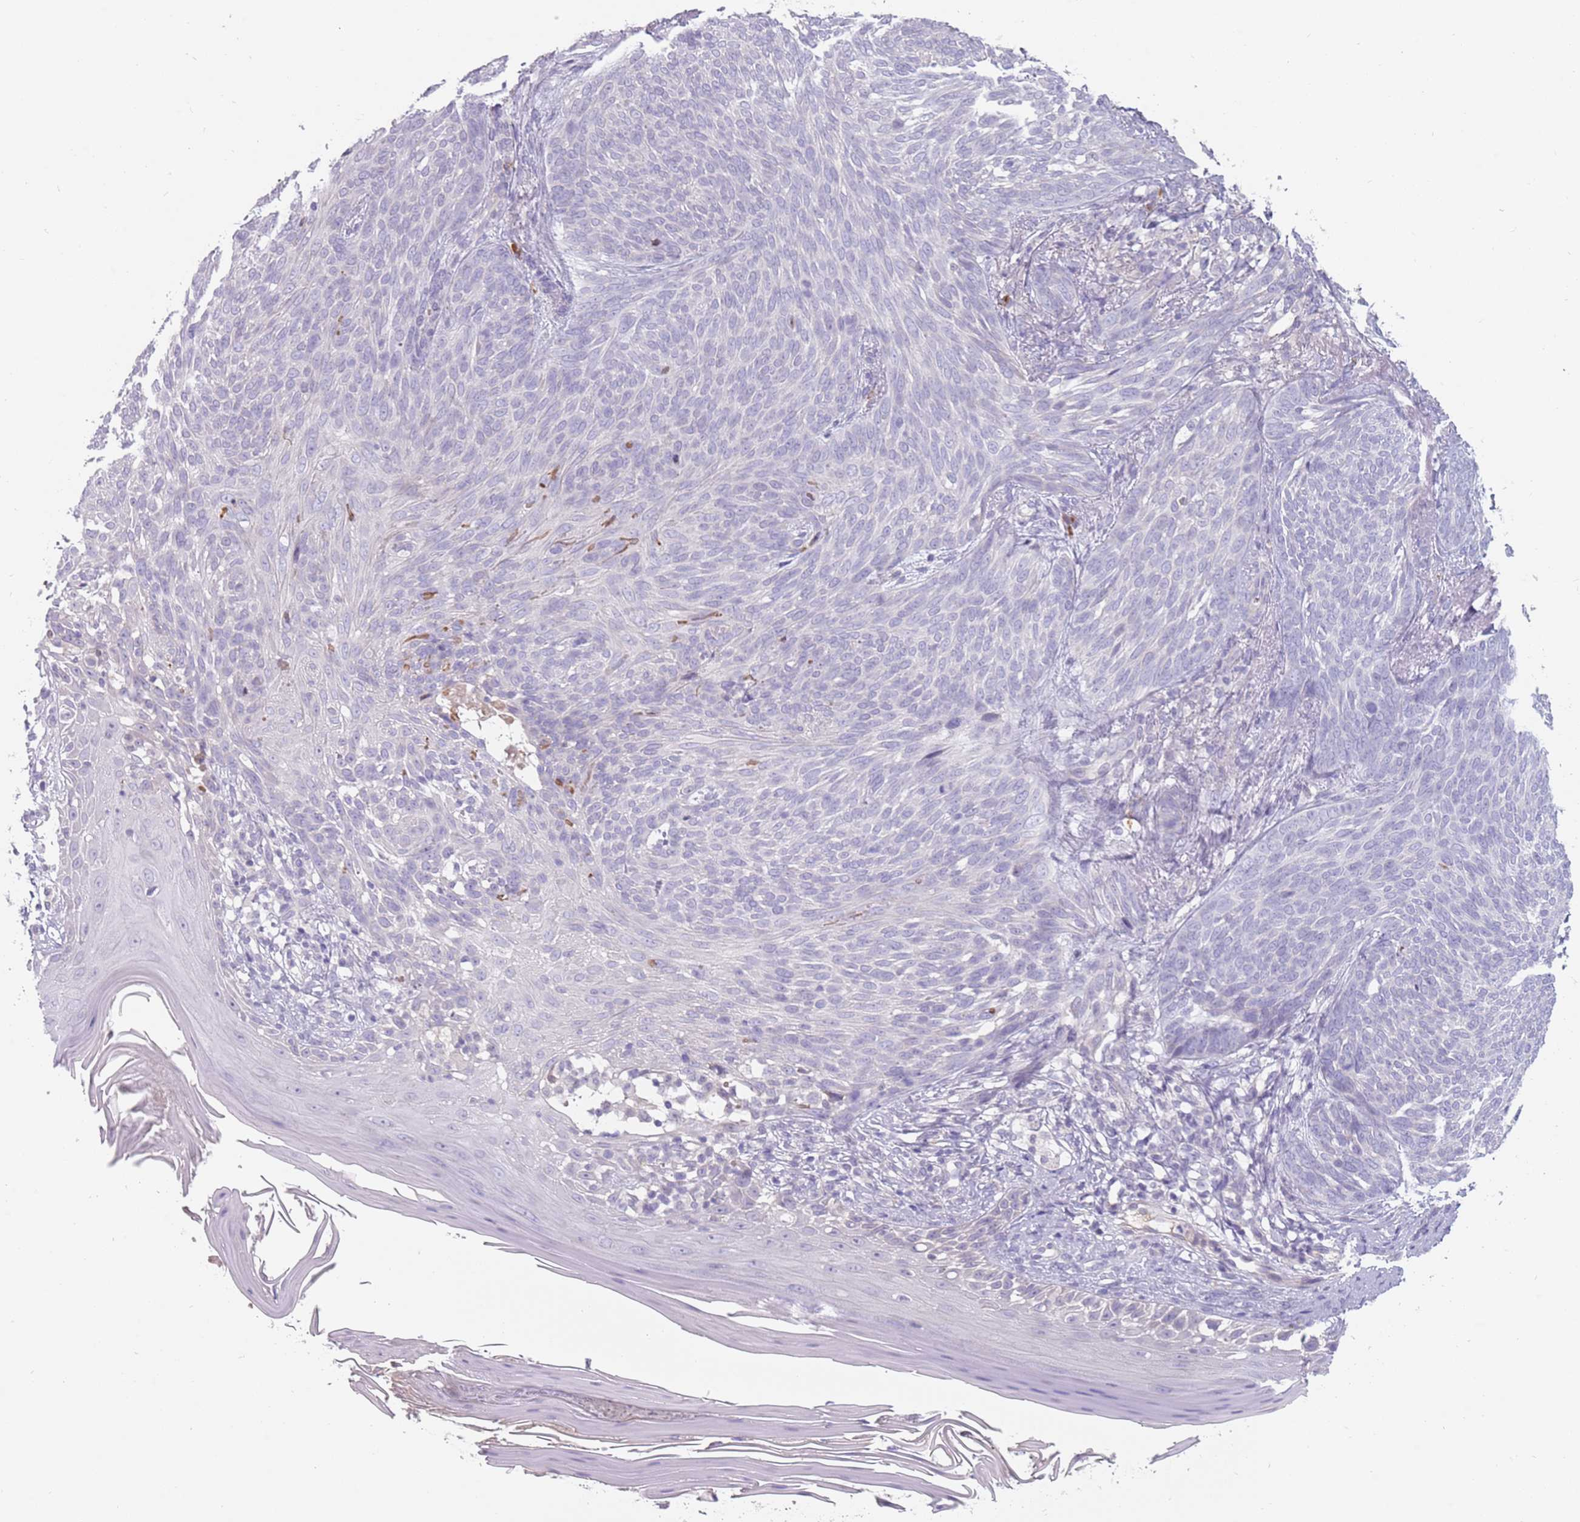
{"staining": {"intensity": "negative", "quantity": "none", "location": "none"}, "tissue": "skin cancer", "cell_type": "Tumor cells", "image_type": "cancer", "snomed": [{"axis": "morphology", "description": "Basal cell carcinoma"}, {"axis": "topography", "description": "Skin"}], "caption": "IHC image of skin cancer (basal cell carcinoma) stained for a protein (brown), which reveals no positivity in tumor cells.", "gene": "DDX4", "patient": {"sex": "female", "age": 86}}